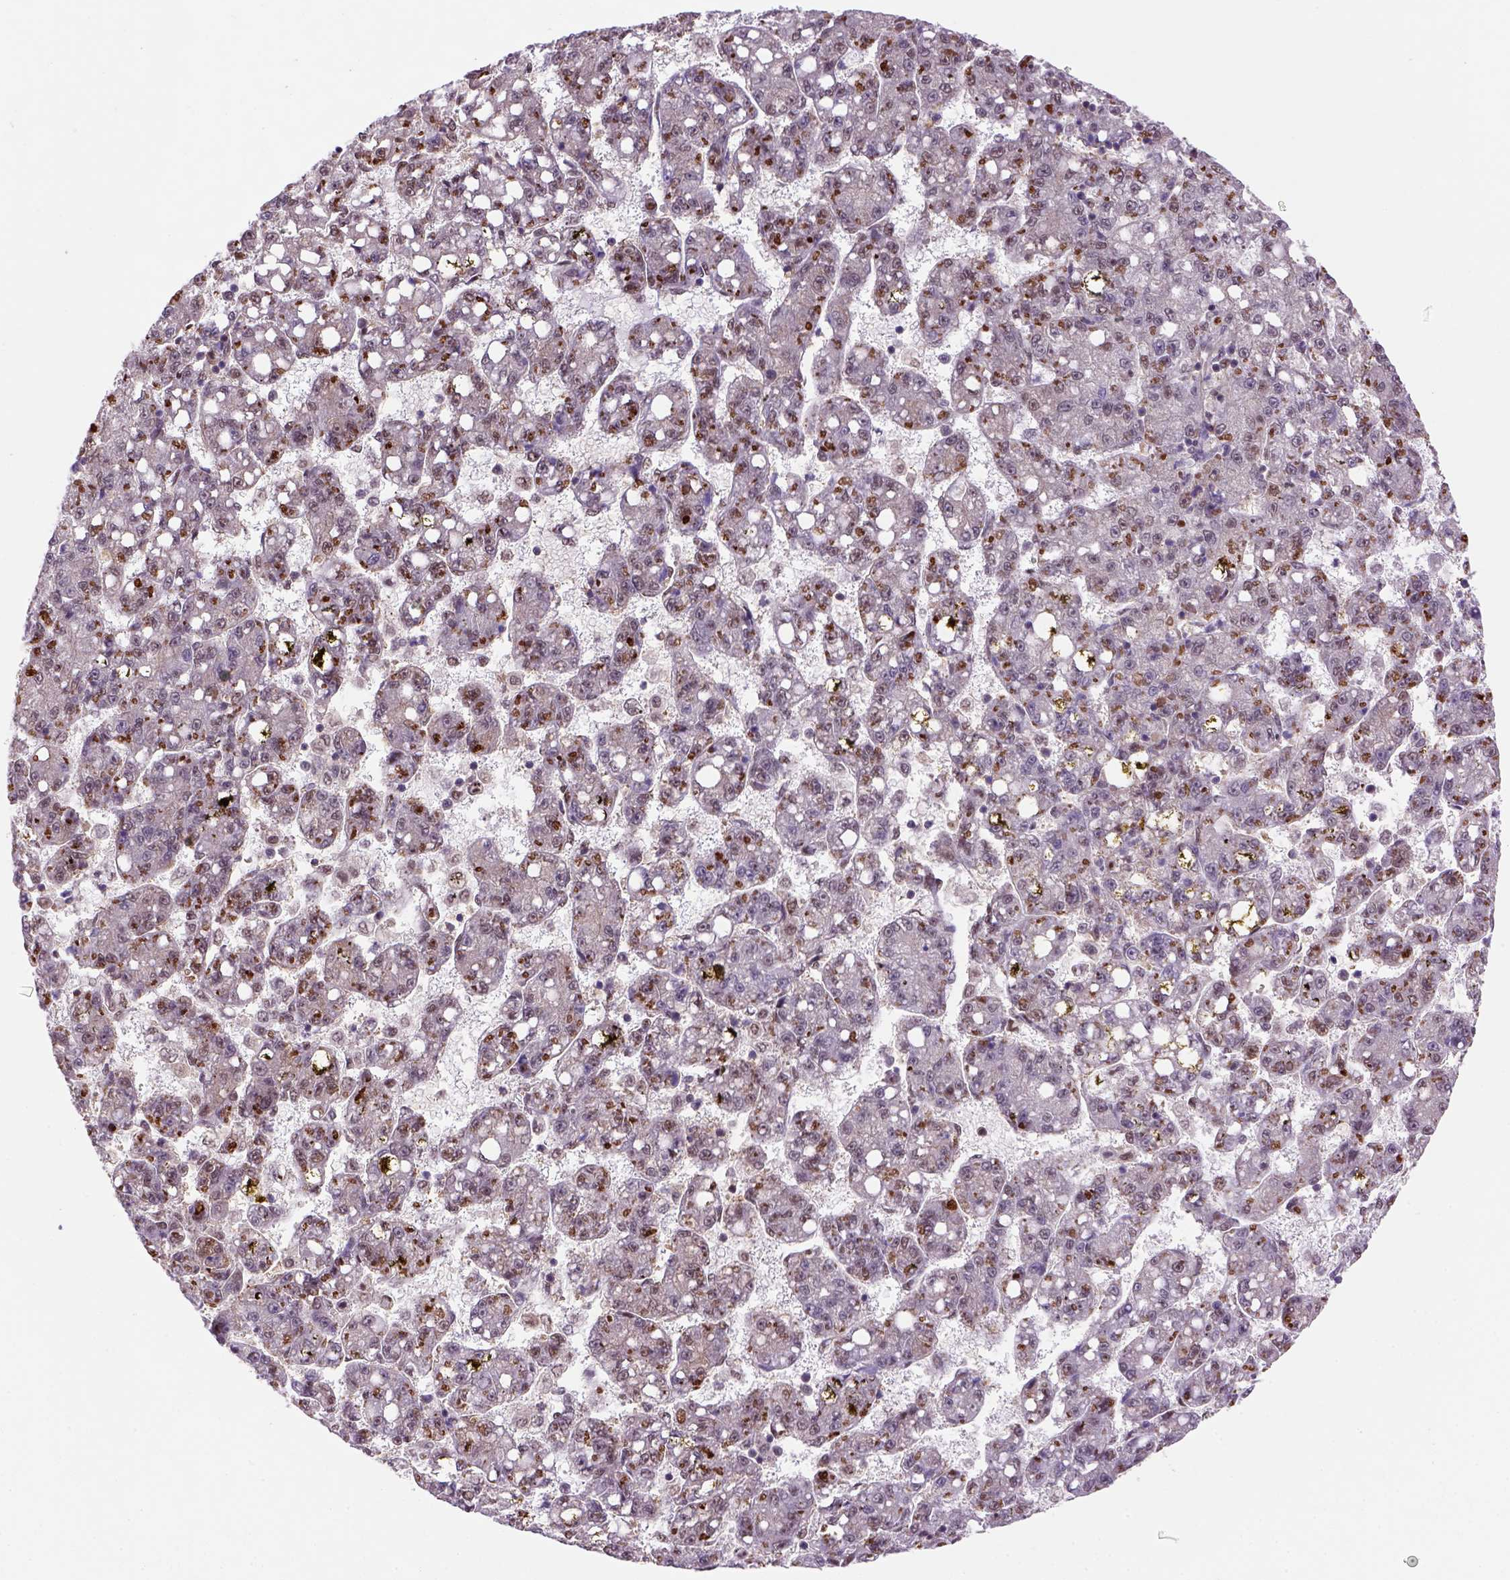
{"staining": {"intensity": "moderate", "quantity": "<25%", "location": "nuclear"}, "tissue": "liver cancer", "cell_type": "Tumor cells", "image_type": "cancer", "snomed": [{"axis": "morphology", "description": "Carcinoma, Hepatocellular, NOS"}, {"axis": "topography", "description": "Liver"}], "caption": "Hepatocellular carcinoma (liver) tissue demonstrates moderate nuclear positivity in about <25% of tumor cells", "gene": "PSMC2", "patient": {"sex": "female", "age": 65}}